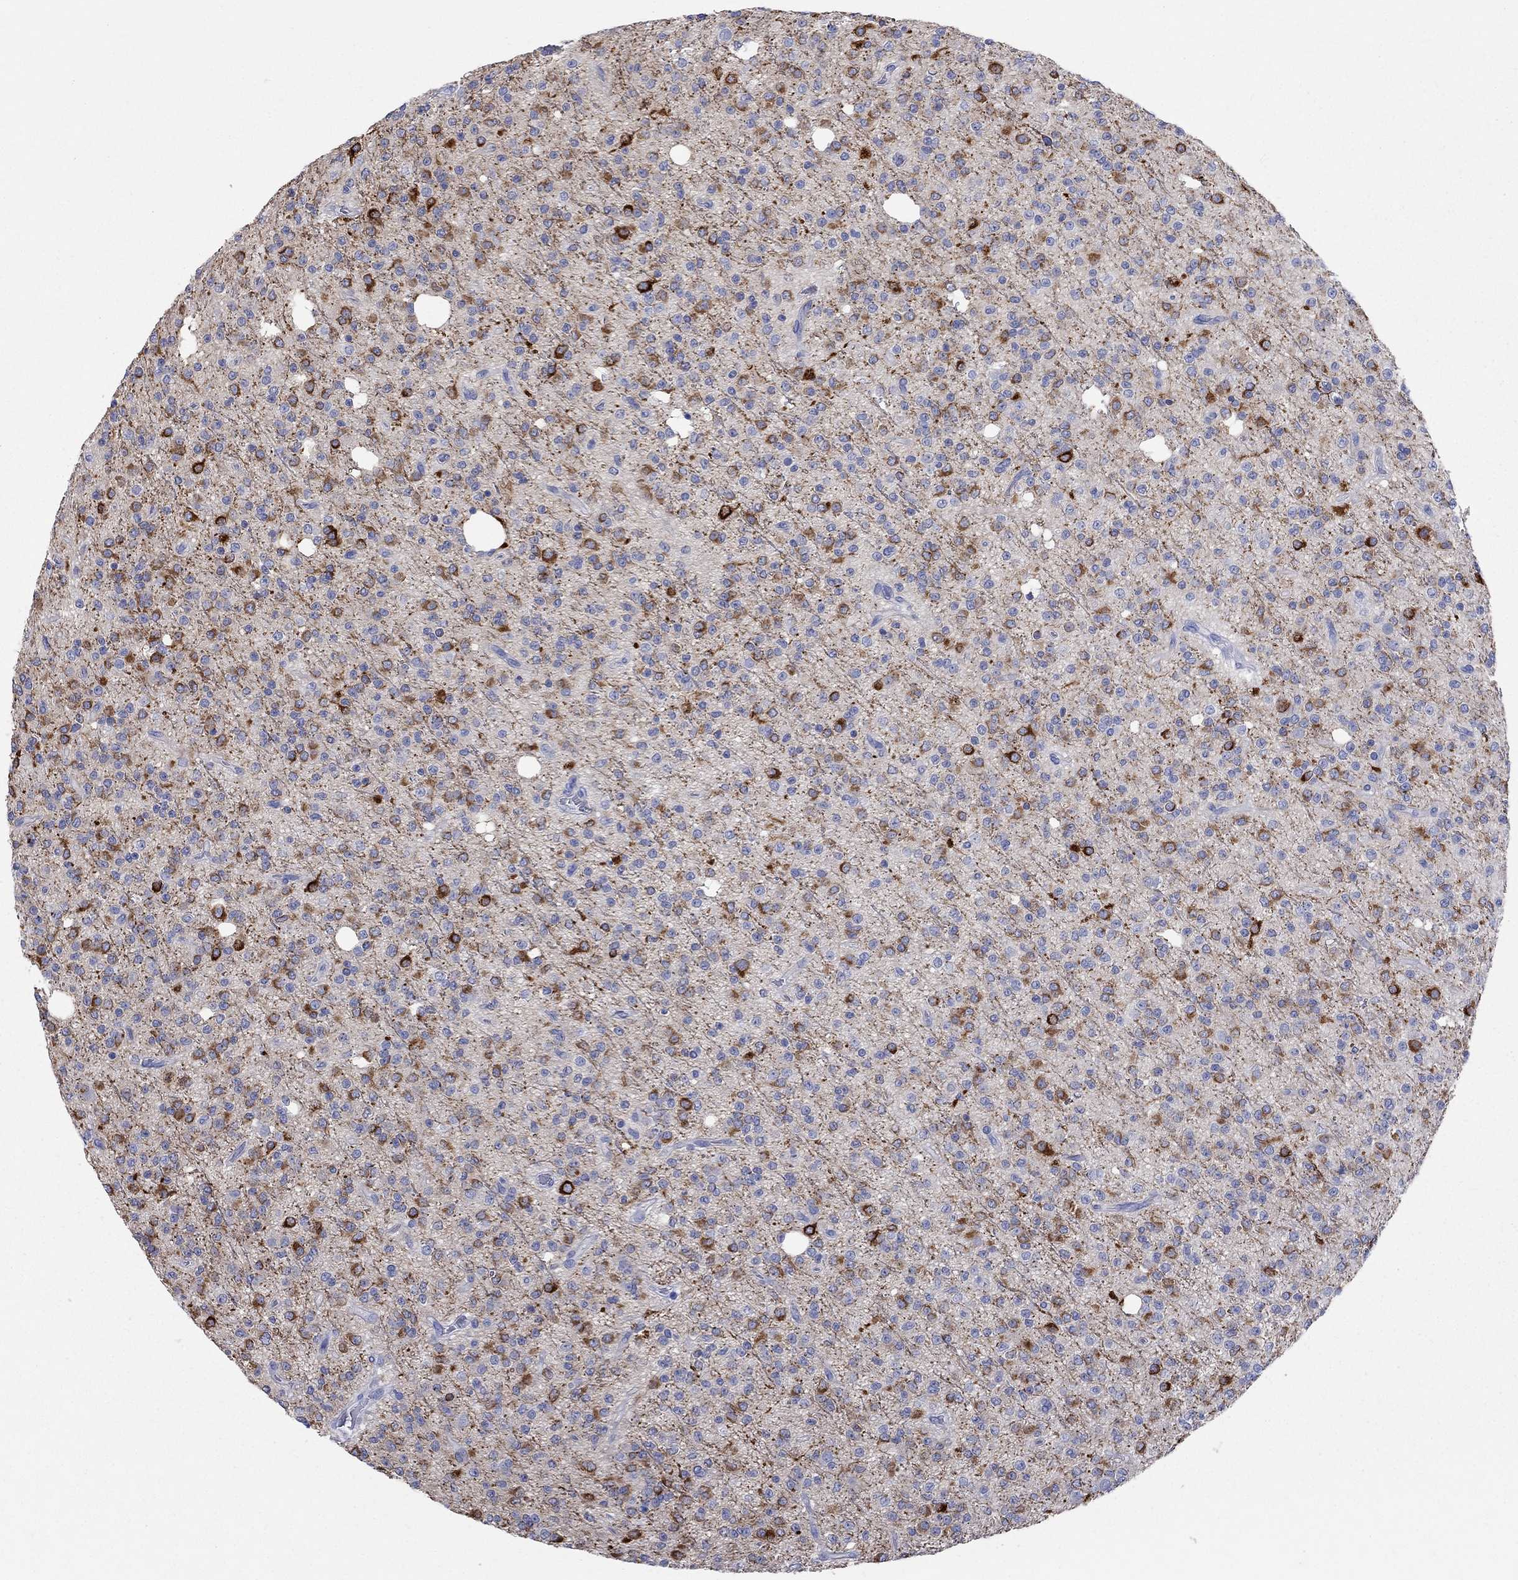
{"staining": {"intensity": "strong", "quantity": "<25%", "location": "cytoplasmic/membranous"}, "tissue": "glioma", "cell_type": "Tumor cells", "image_type": "cancer", "snomed": [{"axis": "morphology", "description": "Glioma, malignant, Low grade"}, {"axis": "topography", "description": "Brain"}], "caption": "Immunohistochemistry (IHC) histopathology image of neoplastic tissue: malignant low-grade glioma stained using immunohistochemistry displays medium levels of strong protein expression localized specifically in the cytoplasmic/membranous of tumor cells, appearing as a cytoplasmic/membranous brown color.", "gene": "SPATA9", "patient": {"sex": "male", "age": 27}}